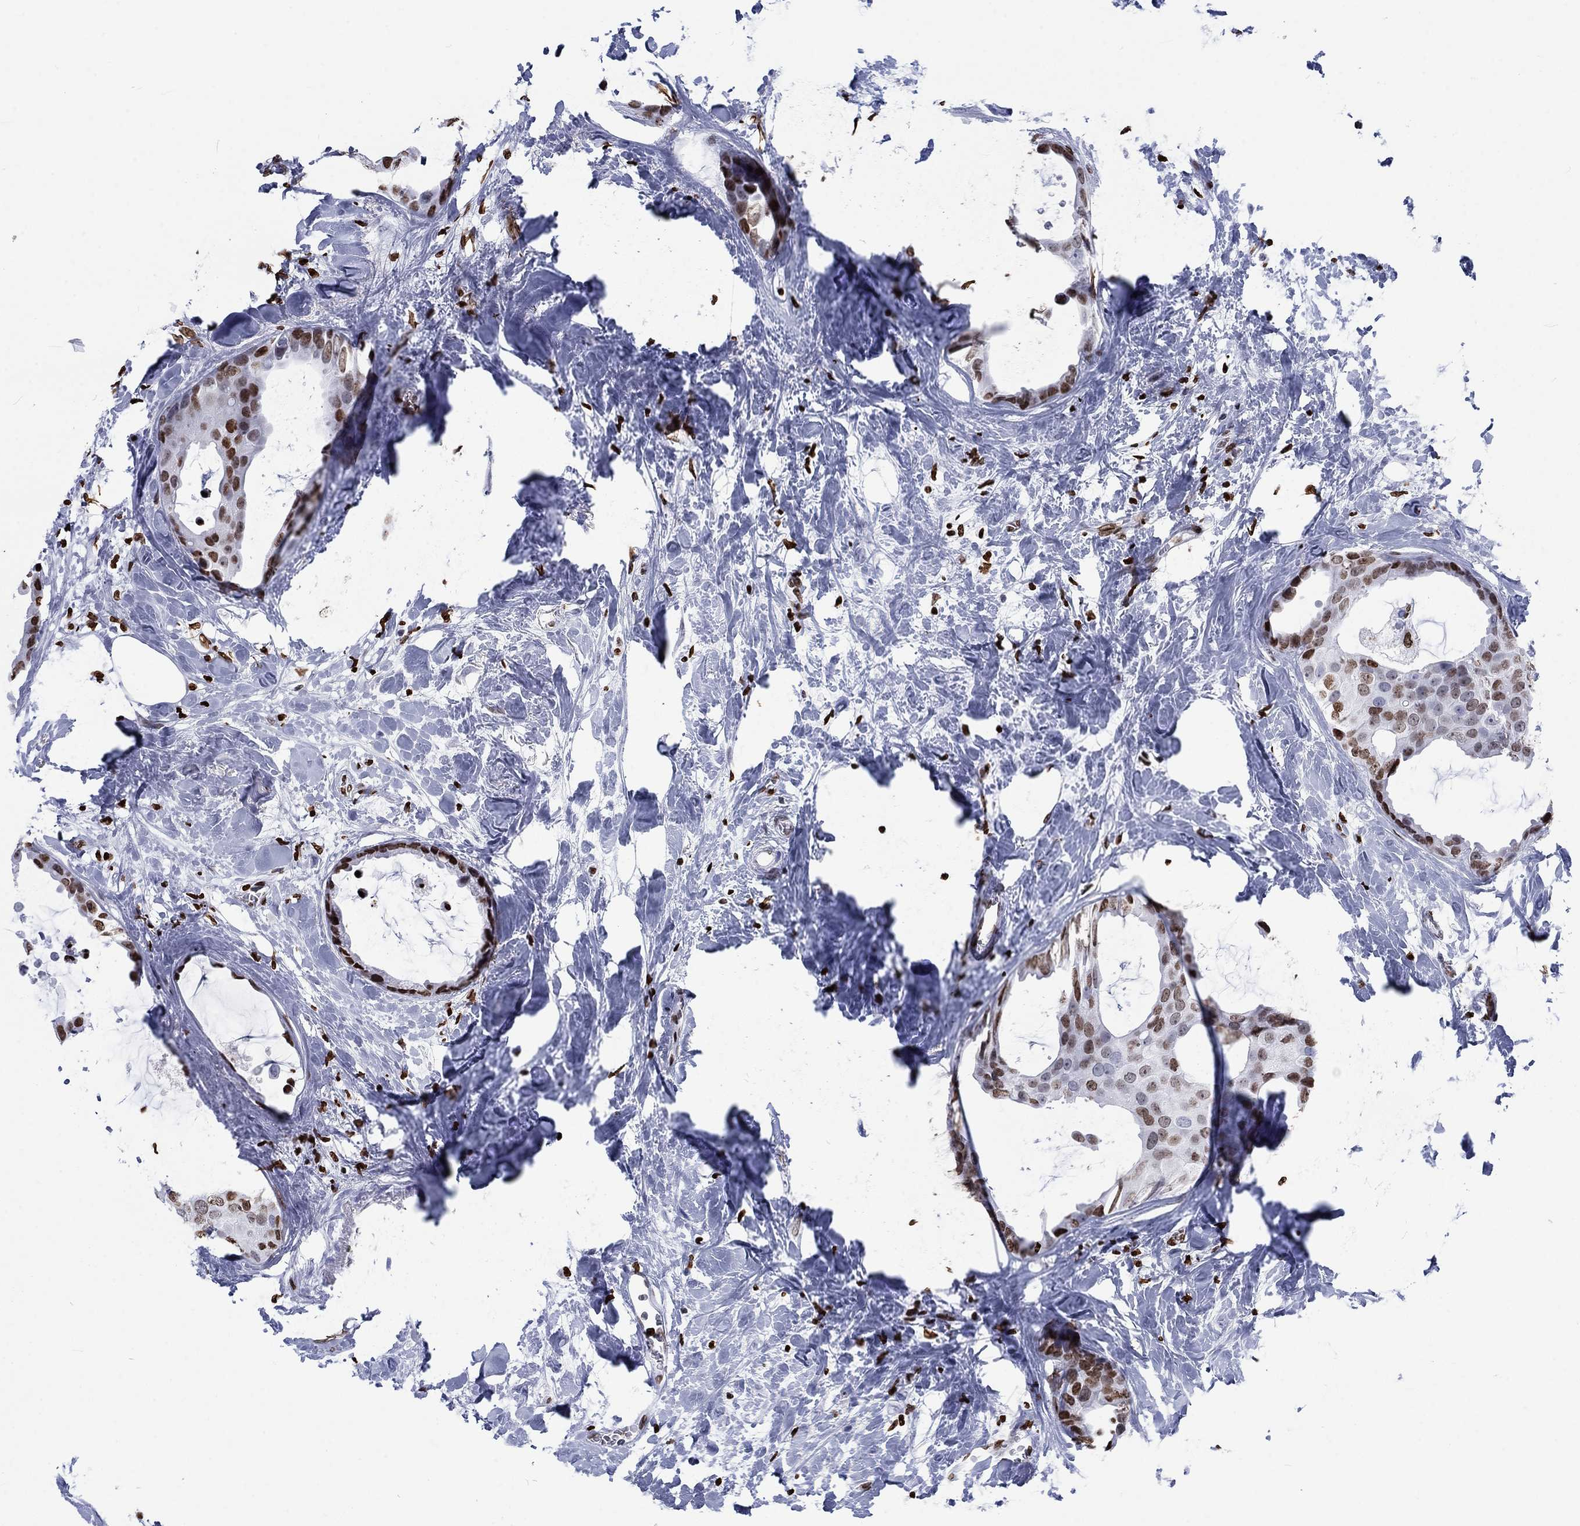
{"staining": {"intensity": "moderate", "quantity": "25%-75%", "location": "nuclear"}, "tissue": "breast cancer", "cell_type": "Tumor cells", "image_type": "cancer", "snomed": [{"axis": "morphology", "description": "Duct carcinoma"}, {"axis": "topography", "description": "Breast"}], "caption": "Infiltrating ductal carcinoma (breast) stained with DAB (3,3'-diaminobenzidine) immunohistochemistry (IHC) shows medium levels of moderate nuclear positivity in approximately 25%-75% of tumor cells.", "gene": "H1-5", "patient": {"sex": "female", "age": 45}}